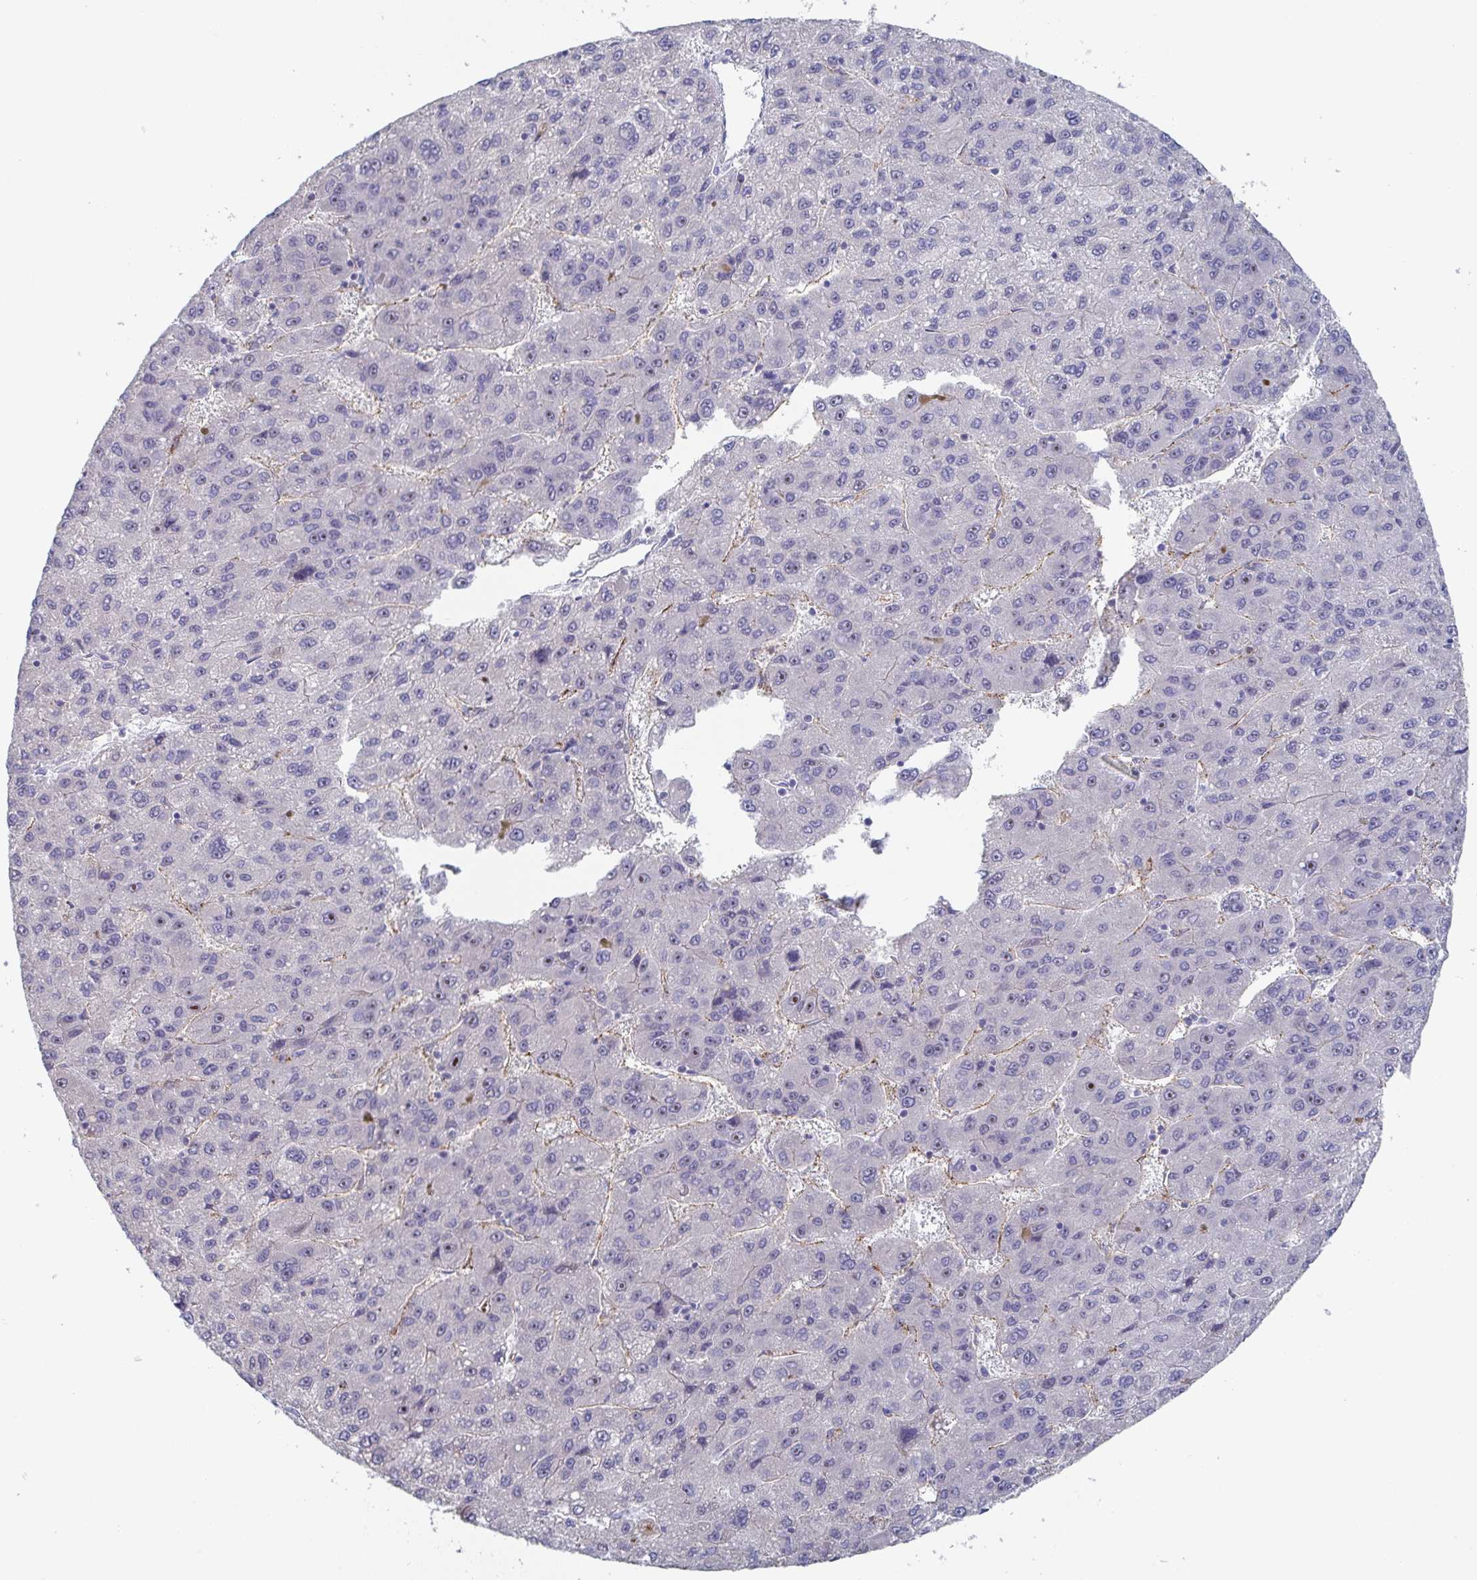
{"staining": {"intensity": "negative", "quantity": "none", "location": "none"}, "tissue": "liver cancer", "cell_type": "Tumor cells", "image_type": "cancer", "snomed": [{"axis": "morphology", "description": "Carcinoma, Hepatocellular, NOS"}, {"axis": "topography", "description": "Liver"}], "caption": "Tumor cells show no significant protein staining in liver cancer.", "gene": "ST14", "patient": {"sex": "female", "age": 82}}